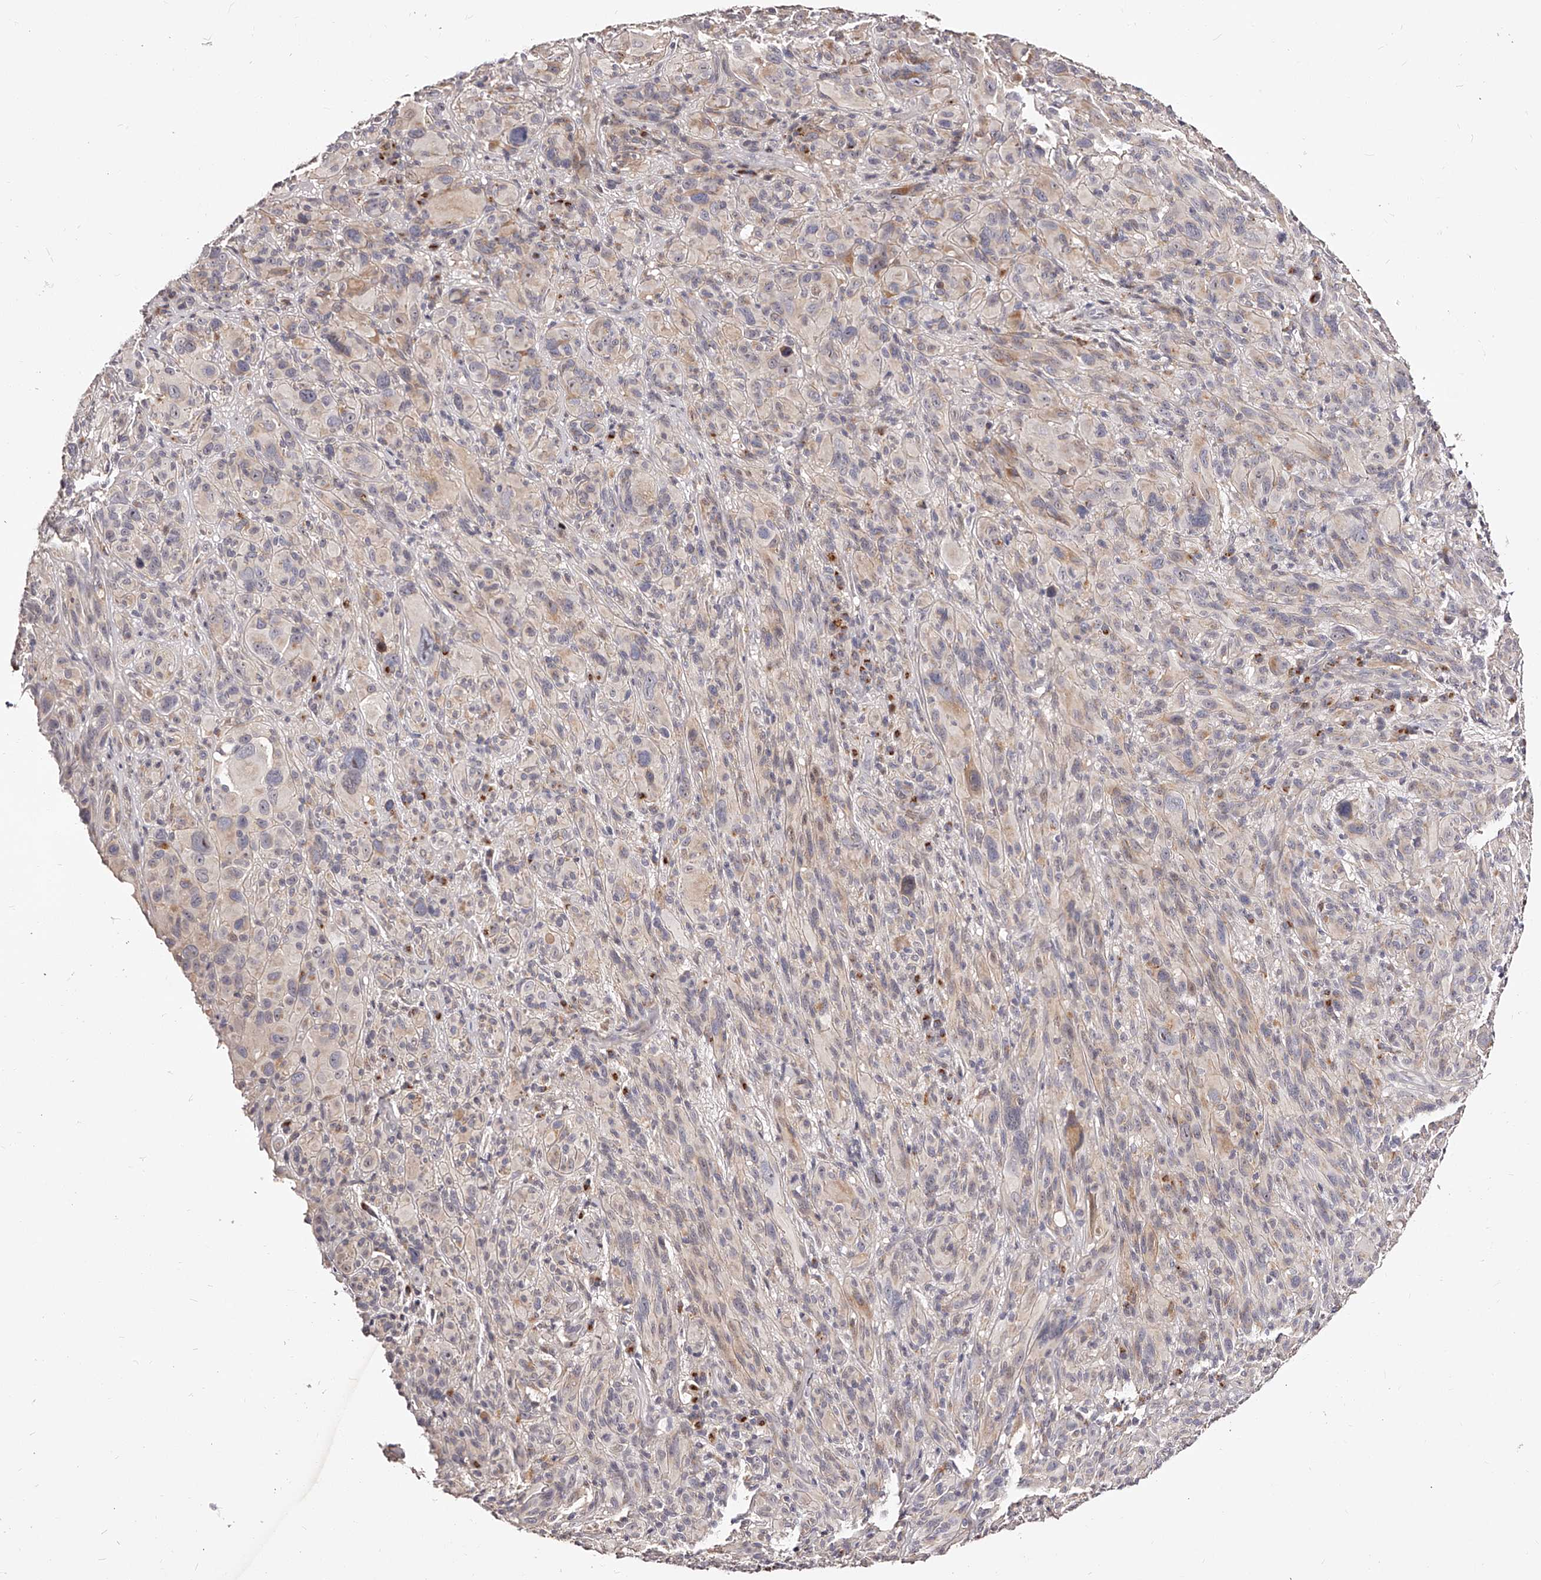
{"staining": {"intensity": "weak", "quantity": "<25%", "location": "cytoplasmic/membranous"}, "tissue": "melanoma", "cell_type": "Tumor cells", "image_type": "cancer", "snomed": [{"axis": "morphology", "description": "Malignant melanoma, NOS"}, {"axis": "topography", "description": "Skin of head"}], "caption": "A high-resolution image shows immunohistochemistry staining of malignant melanoma, which reveals no significant expression in tumor cells. The staining was performed using DAB (3,3'-diaminobenzidine) to visualize the protein expression in brown, while the nuclei were stained in blue with hematoxylin (Magnification: 20x).", "gene": "ZNF502", "patient": {"sex": "male", "age": 96}}